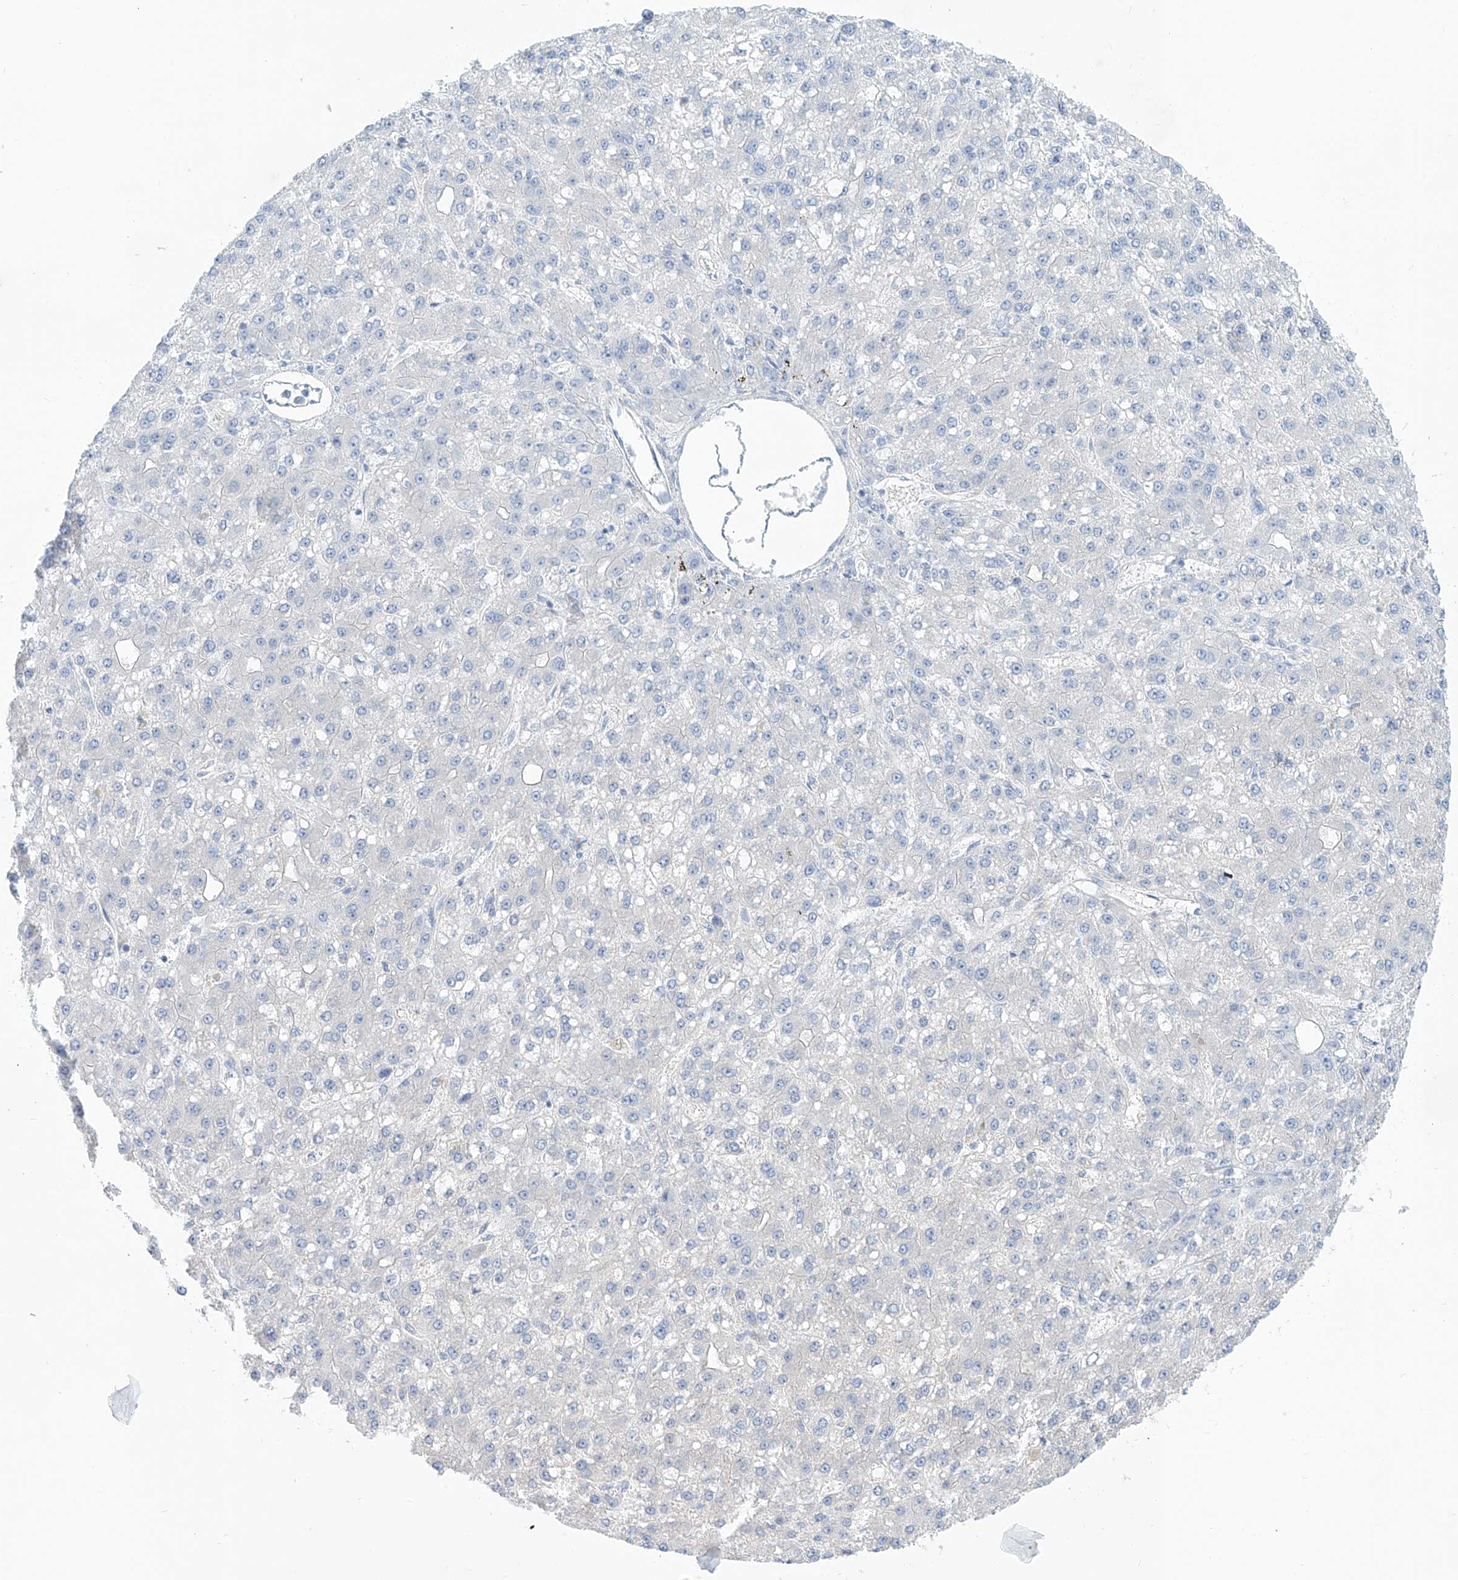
{"staining": {"intensity": "negative", "quantity": "none", "location": "none"}, "tissue": "liver cancer", "cell_type": "Tumor cells", "image_type": "cancer", "snomed": [{"axis": "morphology", "description": "Carcinoma, Hepatocellular, NOS"}, {"axis": "topography", "description": "Liver"}], "caption": "The IHC photomicrograph has no significant expression in tumor cells of hepatocellular carcinoma (liver) tissue.", "gene": "TMEM209", "patient": {"sex": "male", "age": 67}}